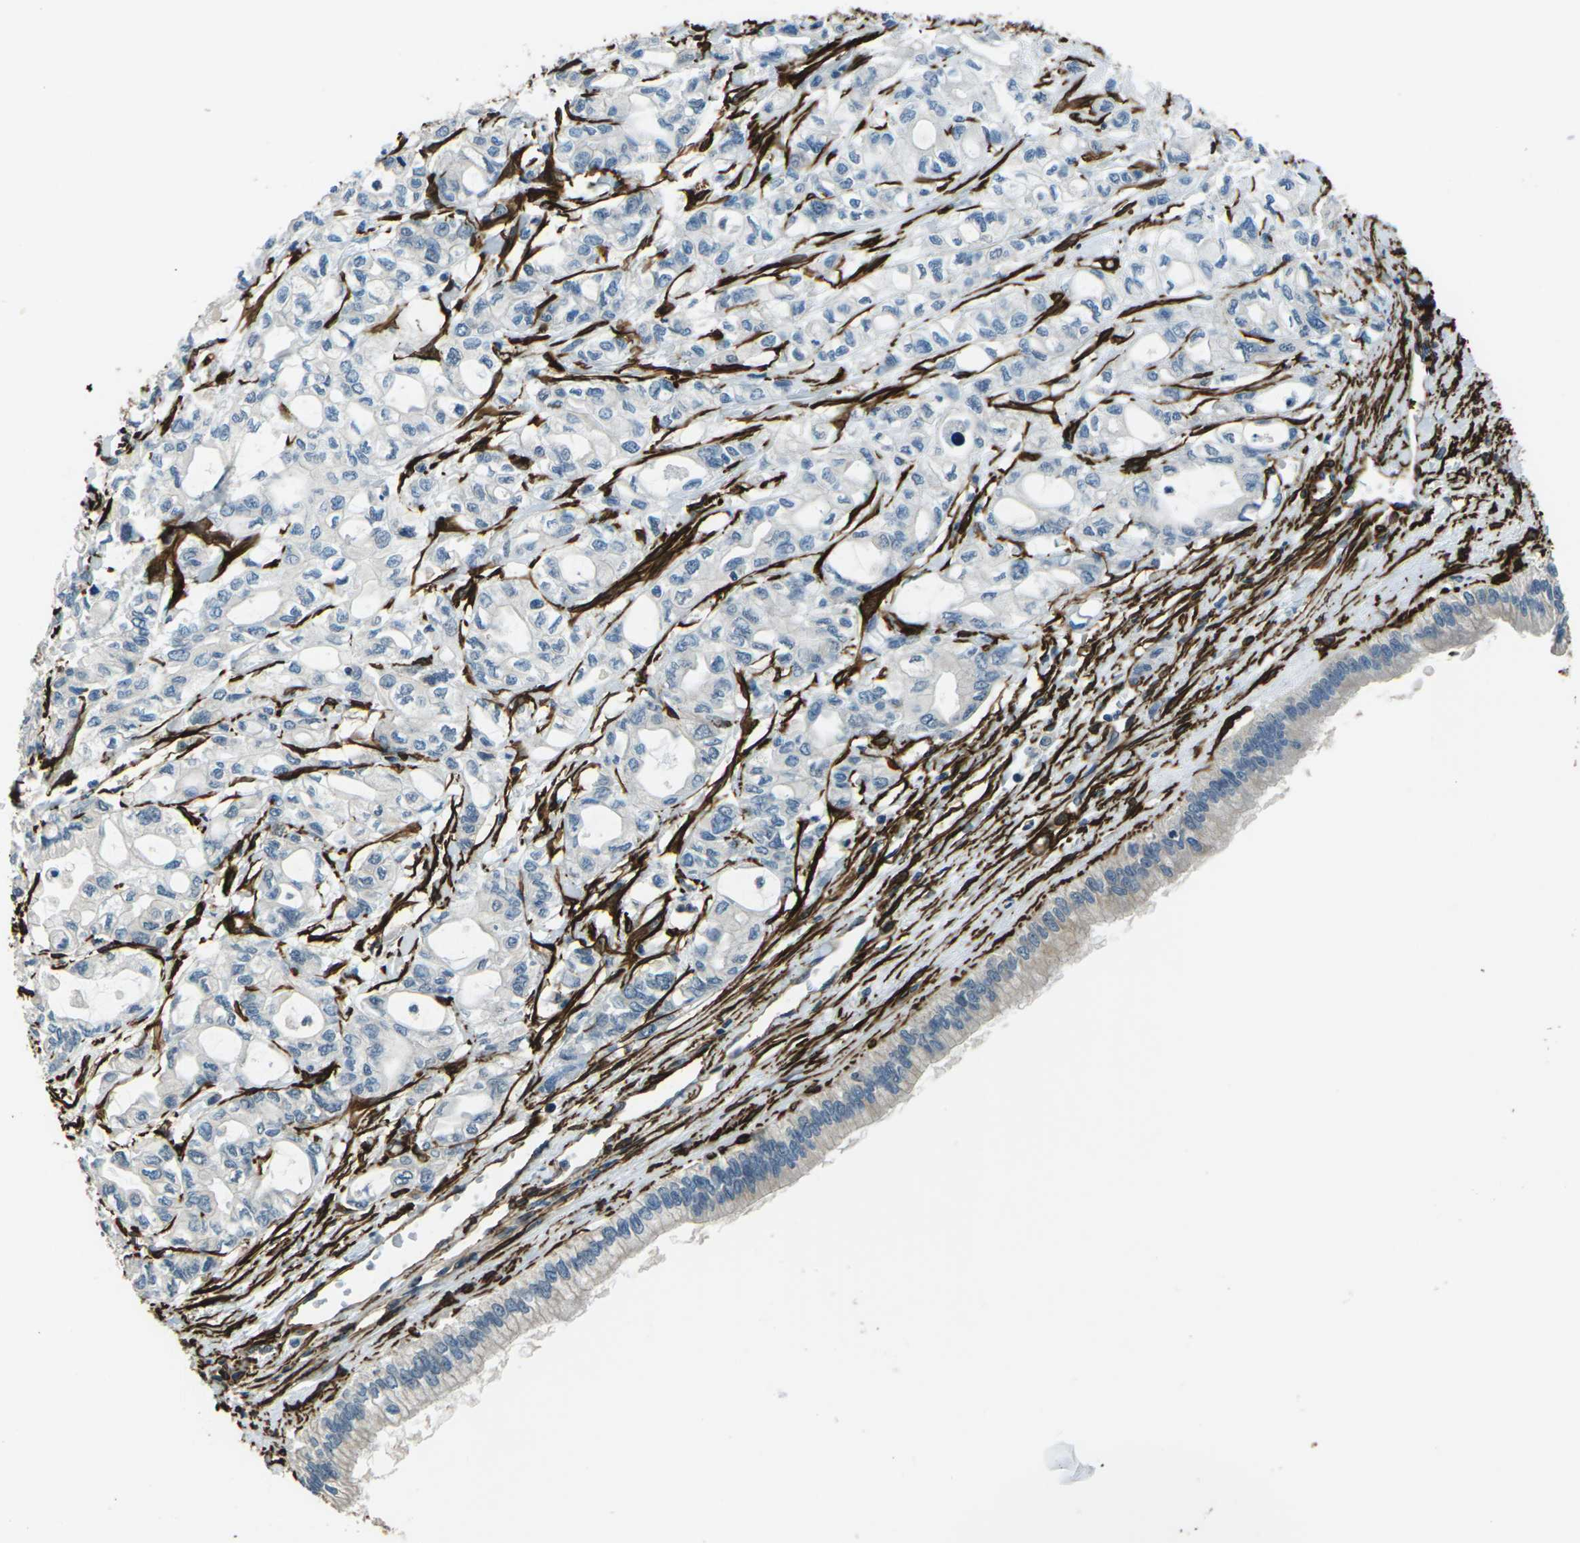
{"staining": {"intensity": "negative", "quantity": "none", "location": "none"}, "tissue": "pancreatic cancer", "cell_type": "Tumor cells", "image_type": "cancer", "snomed": [{"axis": "morphology", "description": "Adenocarcinoma, NOS"}, {"axis": "topography", "description": "Pancreas"}], "caption": "Immunohistochemistry (IHC) micrograph of neoplastic tissue: pancreatic cancer (adenocarcinoma) stained with DAB exhibits no significant protein staining in tumor cells.", "gene": "GRAMD1C", "patient": {"sex": "male", "age": 79}}